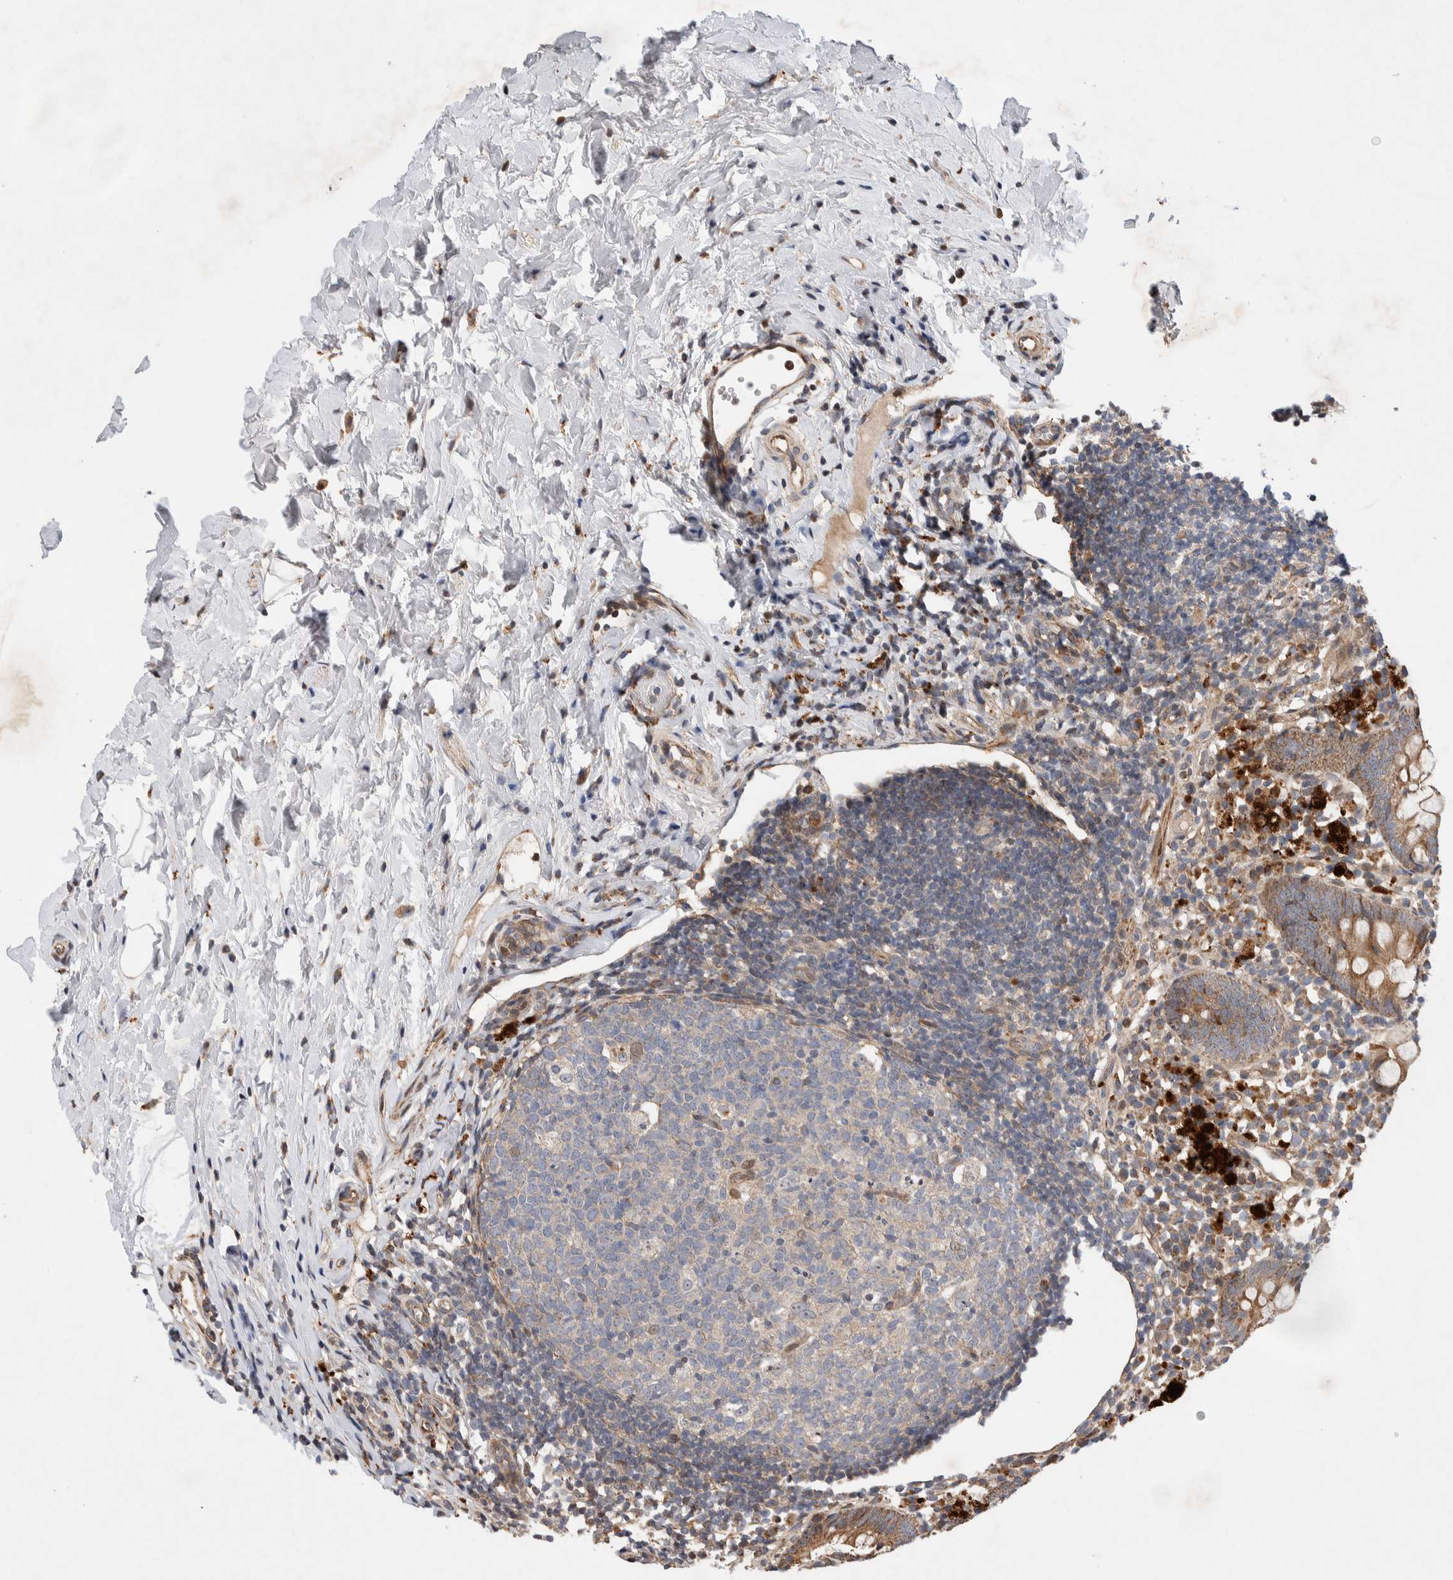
{"staining": {"intensity": "moderate", "quantity": ">75%", "location": "cytoplasmic/membranous"}, "tissue": "appendix", "cell_type": "Glandular cells", "image_type": "normal", "snomed": [{"axis": "morphology", "description": "Normal tissue, NOS"}, {"axis": "topography", "description": "Appendix"}], "caption": "High-power microscopy captured an immunohistochemistry (IHC) photomicrograph of normal appendix, revealing moderate cytoplasmic/membranous positivity in approximately >75% of glandular cells.", "gene": "LZTS1", "patient": {"sex": "female", "age": 20}}